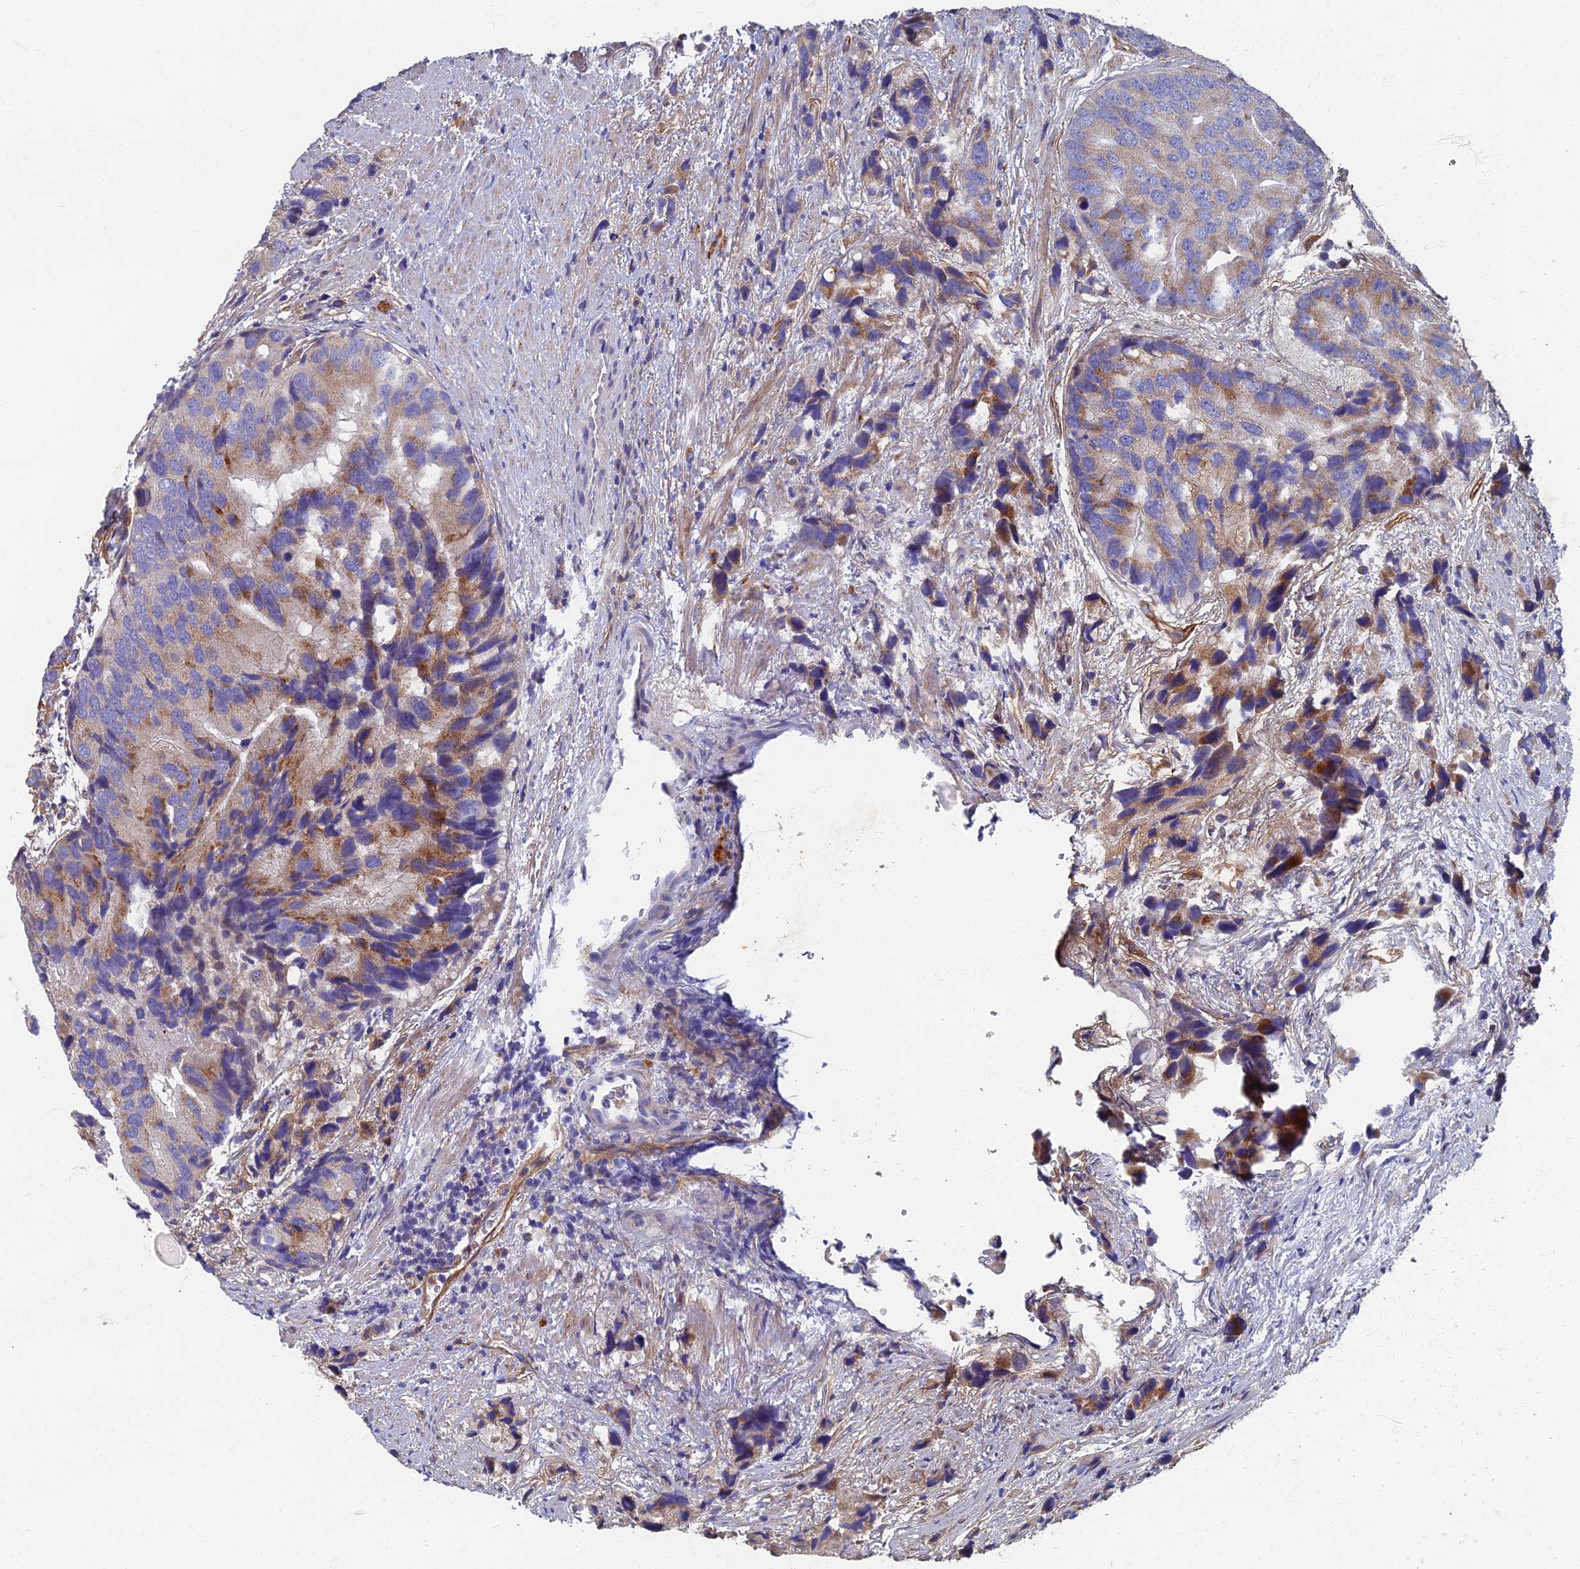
{"staining": {"intensity": "moderate", "quantity": "<25%", "location": "cytoplasmic/membranous"}, "tissue": "prostate cancer", "cell_type": "Tumor cells", "image_type": "cancer", "snomed": [{"axis": "morphology", "description": "Adenocarcinoma, High grade"}, {"axis": "topography", "description": "Prostate"}], "caption": "A photomicrograph showing moderate cytoplasmic/membranous expression in about <25% of tumor cells in prostate cancer (high-grade adenocarcinoma), as visualized by brown immunohistochemical staining.", "gene": "RNASEK", "patient": {"sex": "male", "age": 62}}